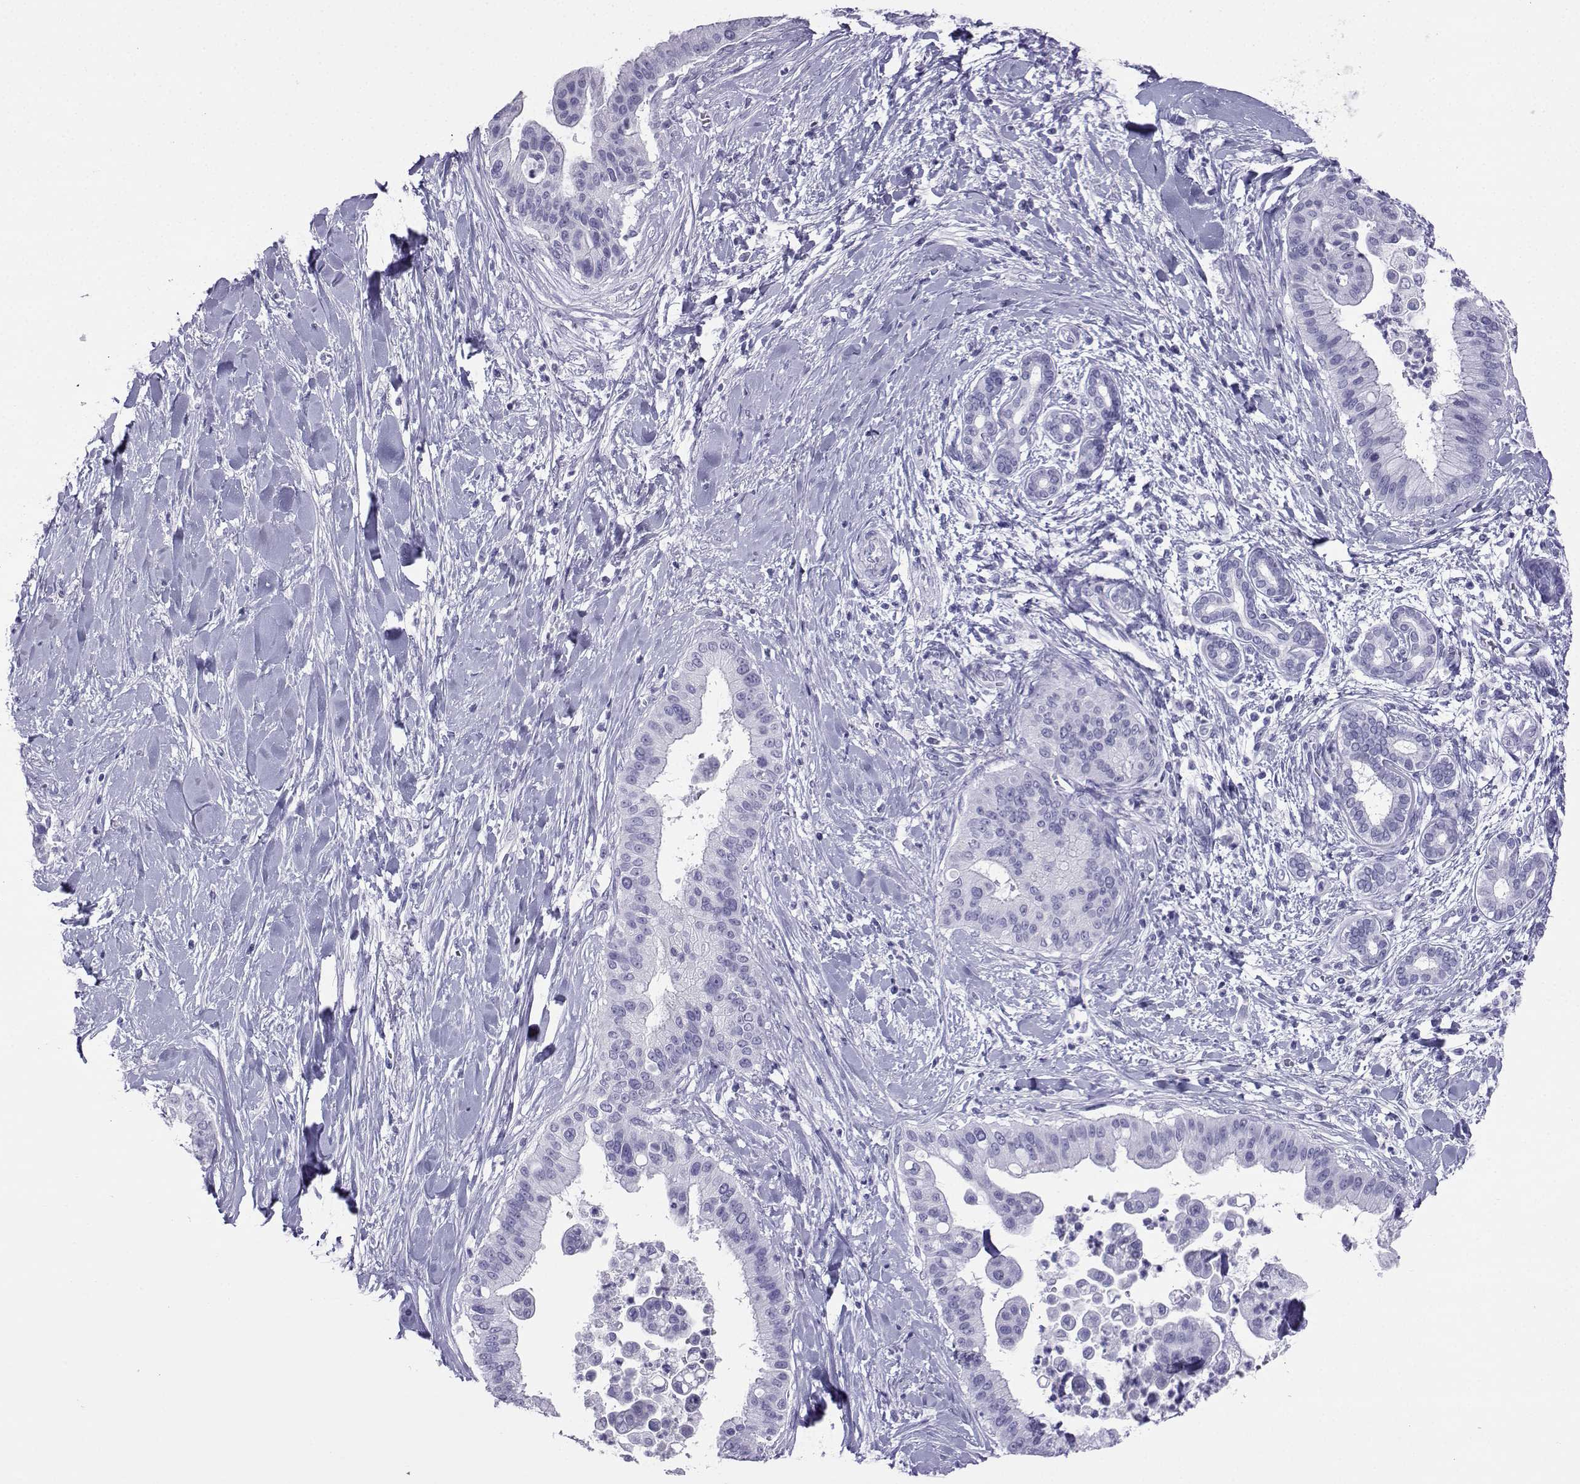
{"staining": {"intensity": "negative", "quantity": "none", "location": "none"}, "tissue": "liver cancer", "cell_type": "Tumor cells", "image_type": "cancer", "snomed": [{"axis": "morphology", "description": "Cholangiocarcinoma"}, {"axis": "topography", "description": "Liver"}], "caption": "A high-resolution histopathology image shows immunohistochemistry staining of liver cancer, which demonstrates no significant positivity in tumor cells.", "gene": "LORICRIN", "patient": {"sex": "female", "age": 54}}